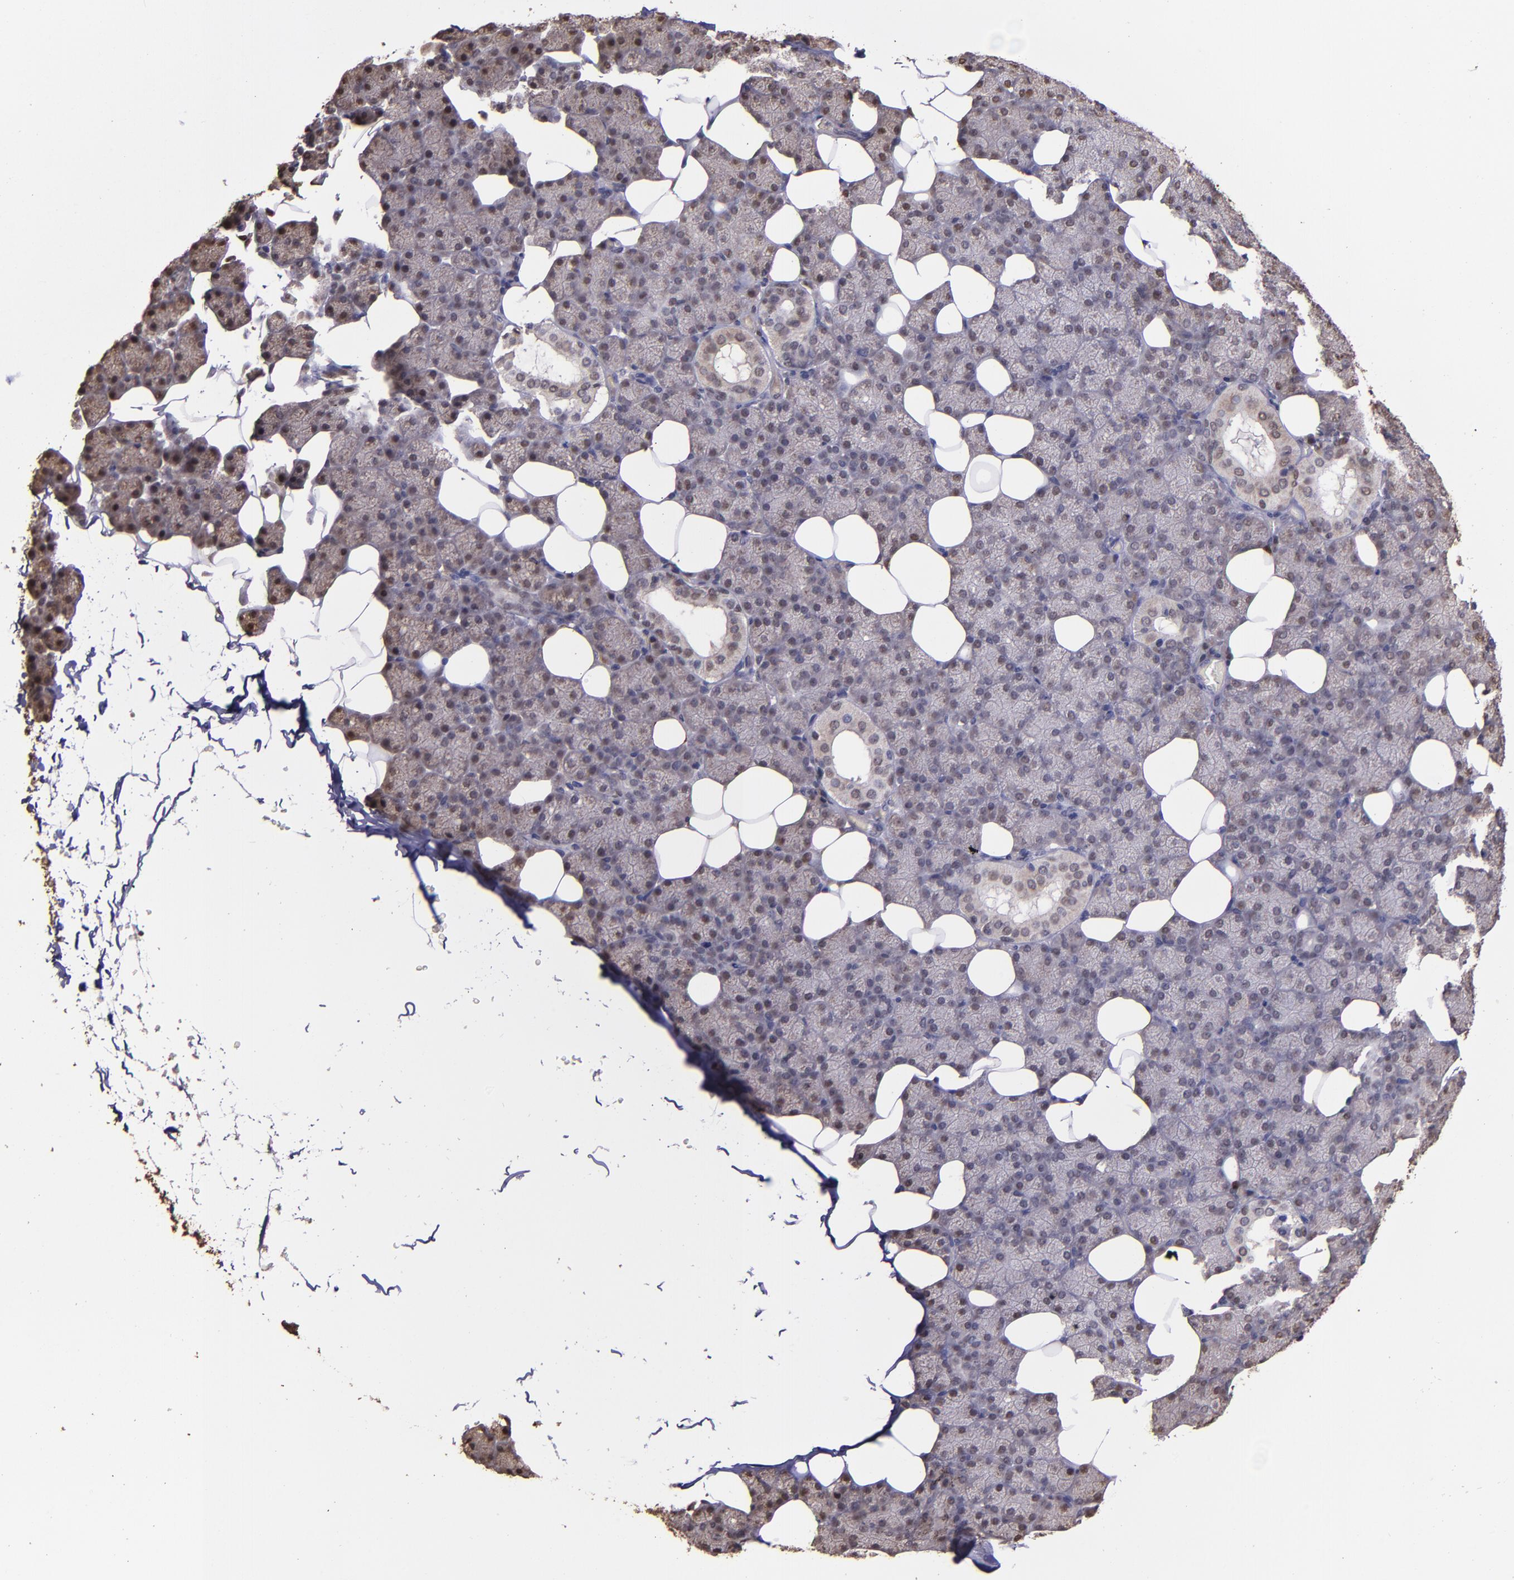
{"staining": {"intensity": "weak", "quantity": "25%-75%", "location": "cytoplasmic/membranous,nuclear"}, "tissue": "salivary gland", "cell_type": "Glandular cells", "image_type": "normal", "snomed": [{"axis": "morphology", "description": "Normal tissue, NOS"}, {"axis": "topography", "description": "Lymph node"}, {"axis": "topography", "description": "Salivary gland"}], "caption": "Salivary gland stained with immunohistochemistry (IHC) demonstrates weak cytoplasmic/membranous,nuclear expression in approximately 25%-75% of glandular cells. (brown staining indicates protein expression, while blue staining denotes nuclei).", "gene": "SERPINF2", "patient": {"sex": "male", "age": 8}}